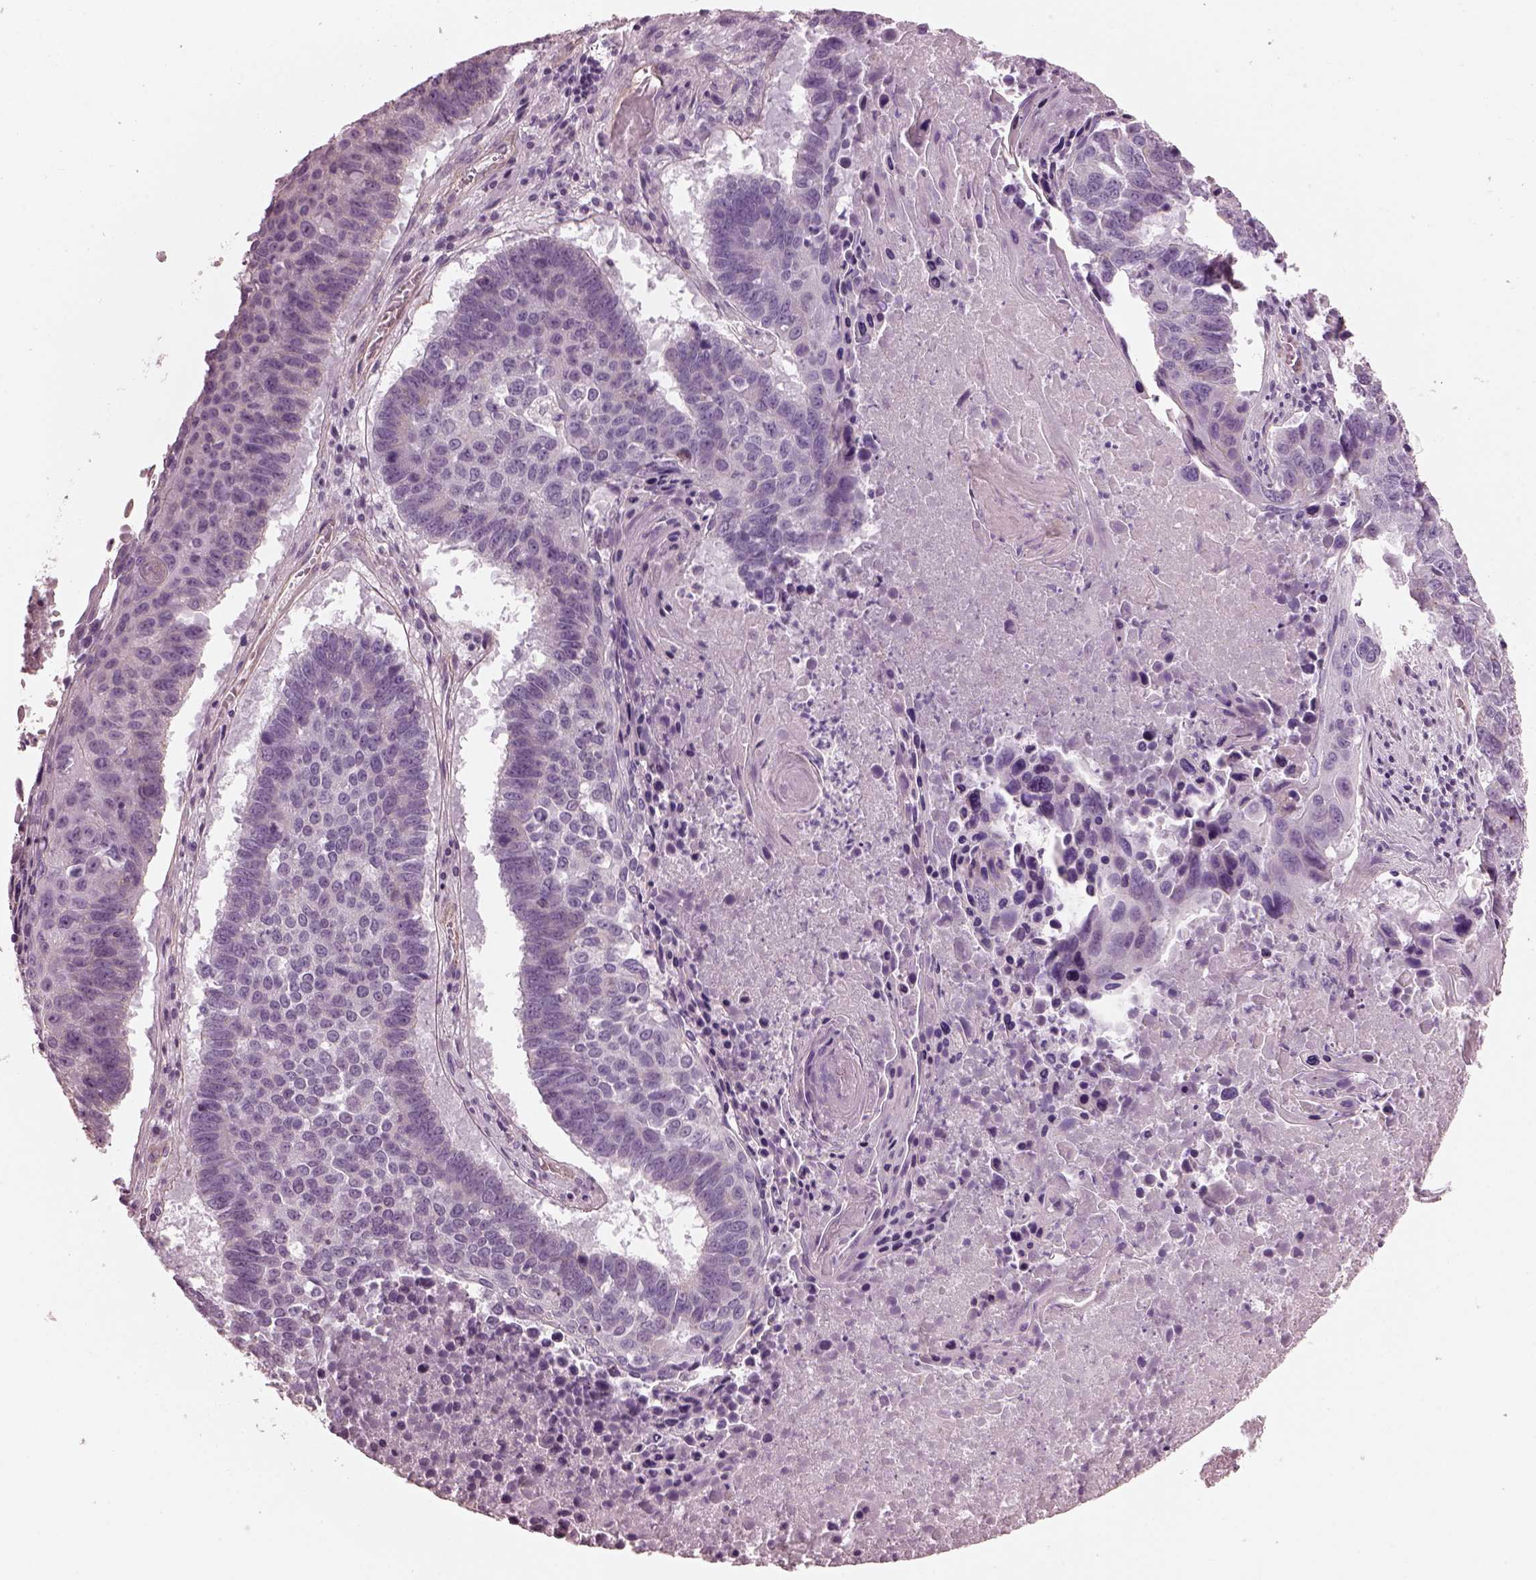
{"staining": {"intensity": "negative", "quantity": "none", "location": "none"}, "tissue": "lung cancer", "cell_type": "Tumor cells", "image_type": "cancer", "snomed": [{"axis": "morphology", "description": "Squamous cell carcinoma, NOS"}, {"axis": "topography", "description": "Lung"}], "caption": "Tumor cells are negative for brown protein staining in lung squamous cell carcinoma.", "gene": "BFSP1", "patient": {"sex": "male", "age": 73}}